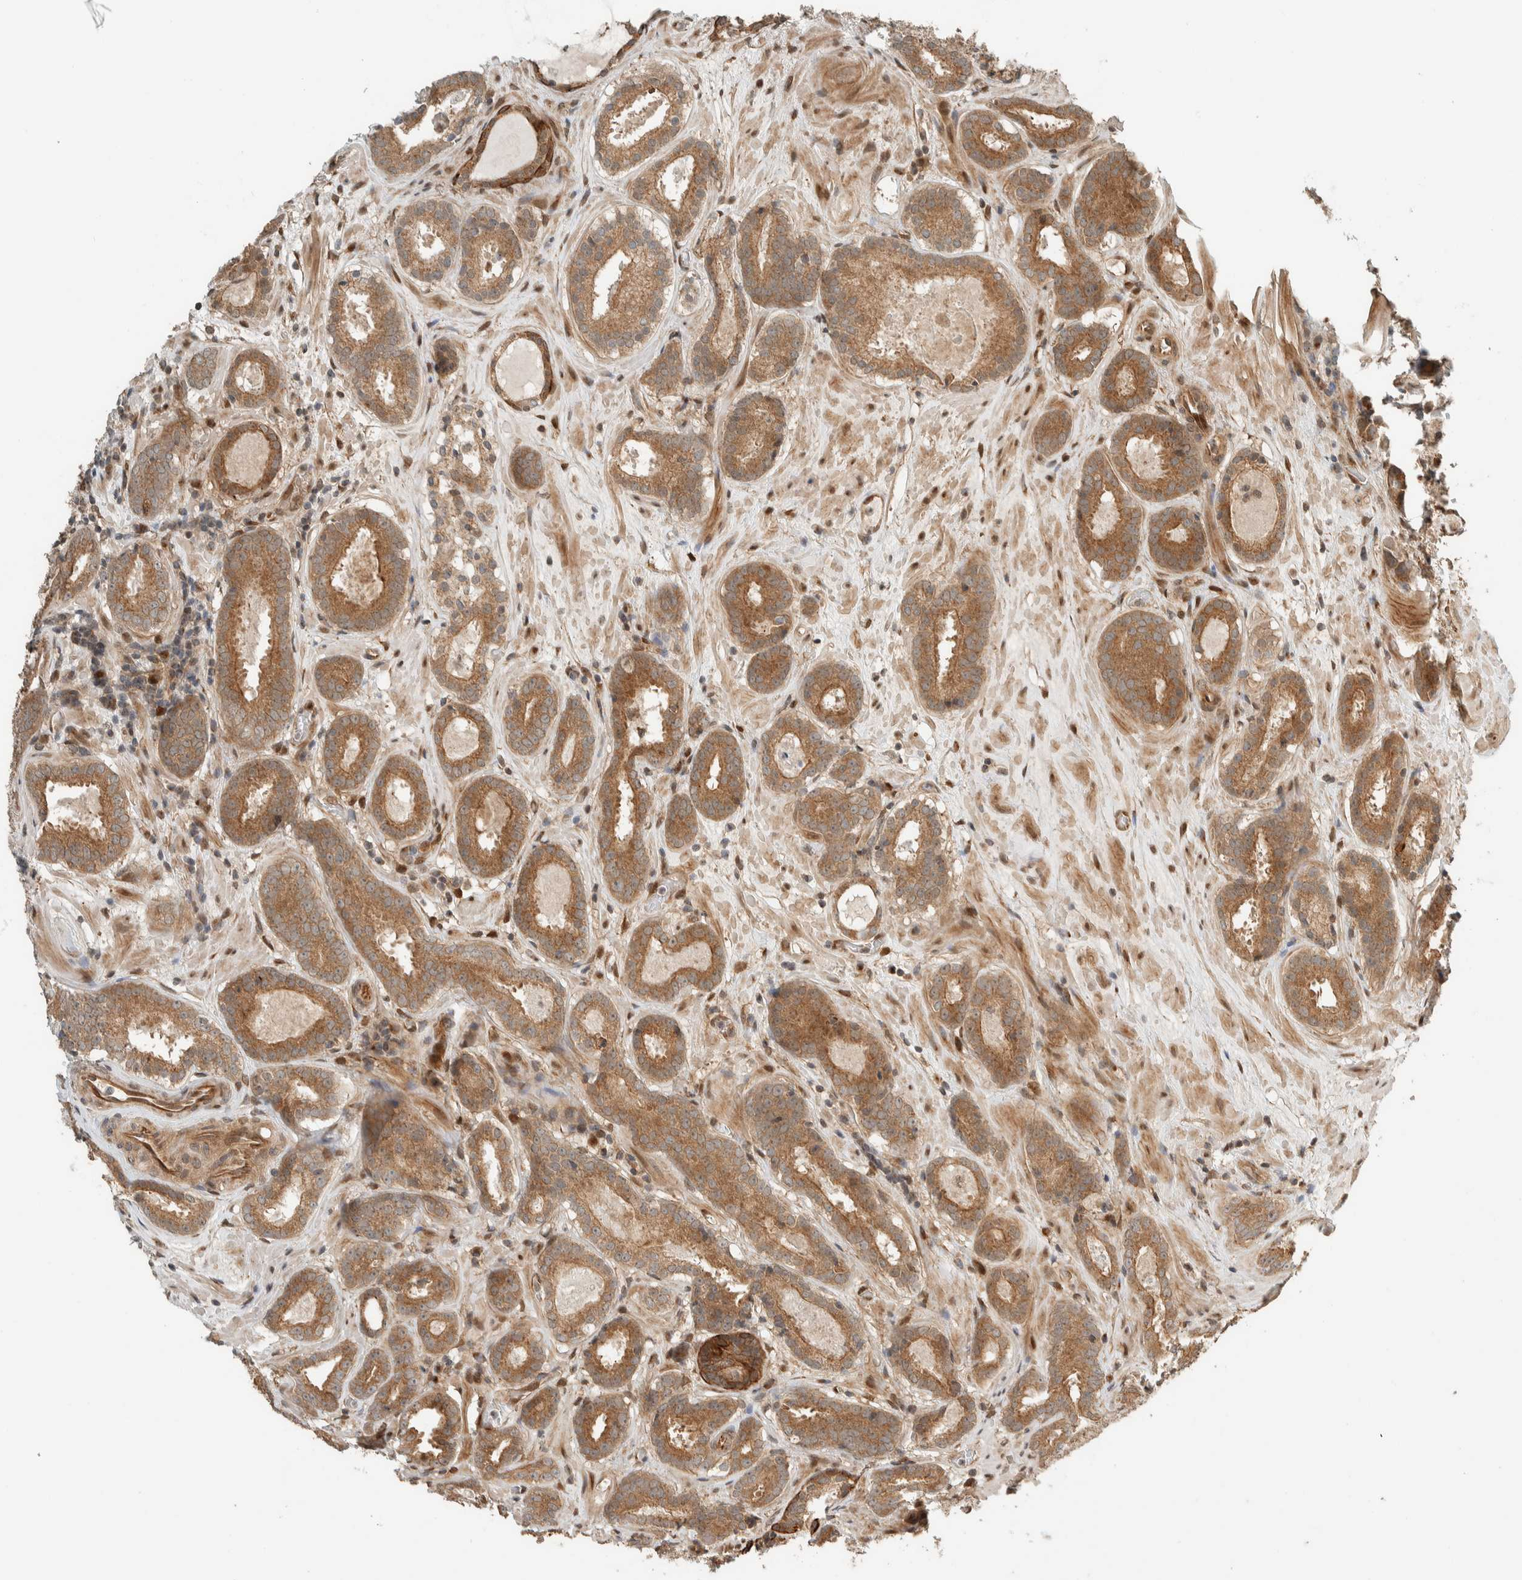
{"staining": {"intensity": "moderate", "quantity": ">75%", "location": "cytoplasmic/membranous"}, "tissue": "prostate cancer", "cell_type": "Tumor cells", "image_type": "cancer", "snomed": [{"axis": "morphology", "description": "Adenocarcinoma, Low grade"}, {"axis": "topography", "description": "Prostate"}], "caption": "Prostate adenocarcinoma (low-grade) stained for a protein displays moderate cytoplasmic/membranous positivity in tumor cells.", "gene": "STXBP4", "patient": {"sex": "male", "age": 69}}